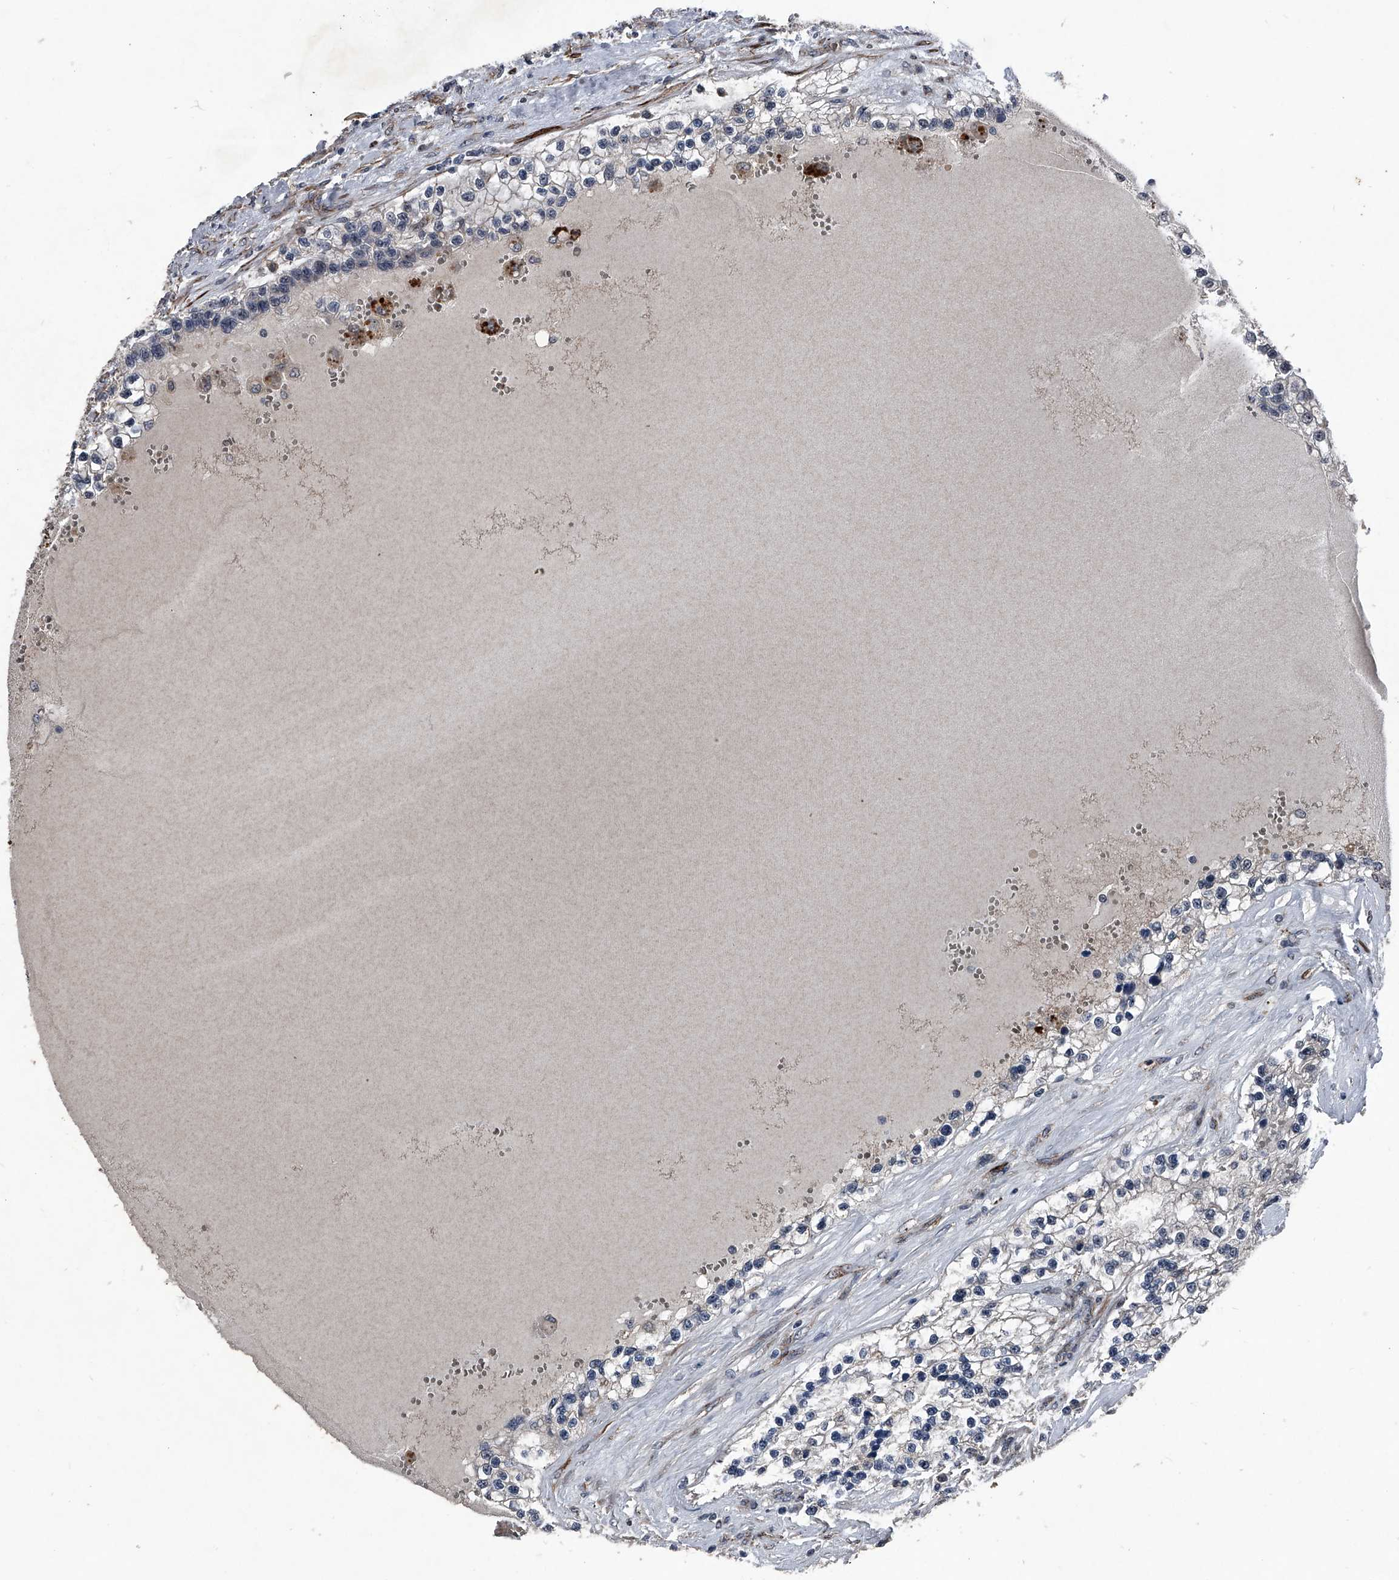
{"staining": {"intensity": "negative", "quantity": "none", "location": "none"}, "tissue": "renal cancer", "cell_type": "Tumor cells", "image_type": "cancer", "snomed": [{"axis": "morphology", "description": "Adenocarcinoma, NOS"}, {"axis": "topography", "description": "Kidney"}], "caption": "Histopathology image shows no protein positivity in tumor cells of renal adenocarcinoma tissue. The staining is performed using DAB brown chromogen with nuclei counter-stained in using hematoxylin.", "gene": "MAPKAP1", "patient": {"sex": "female", "age": 57}}